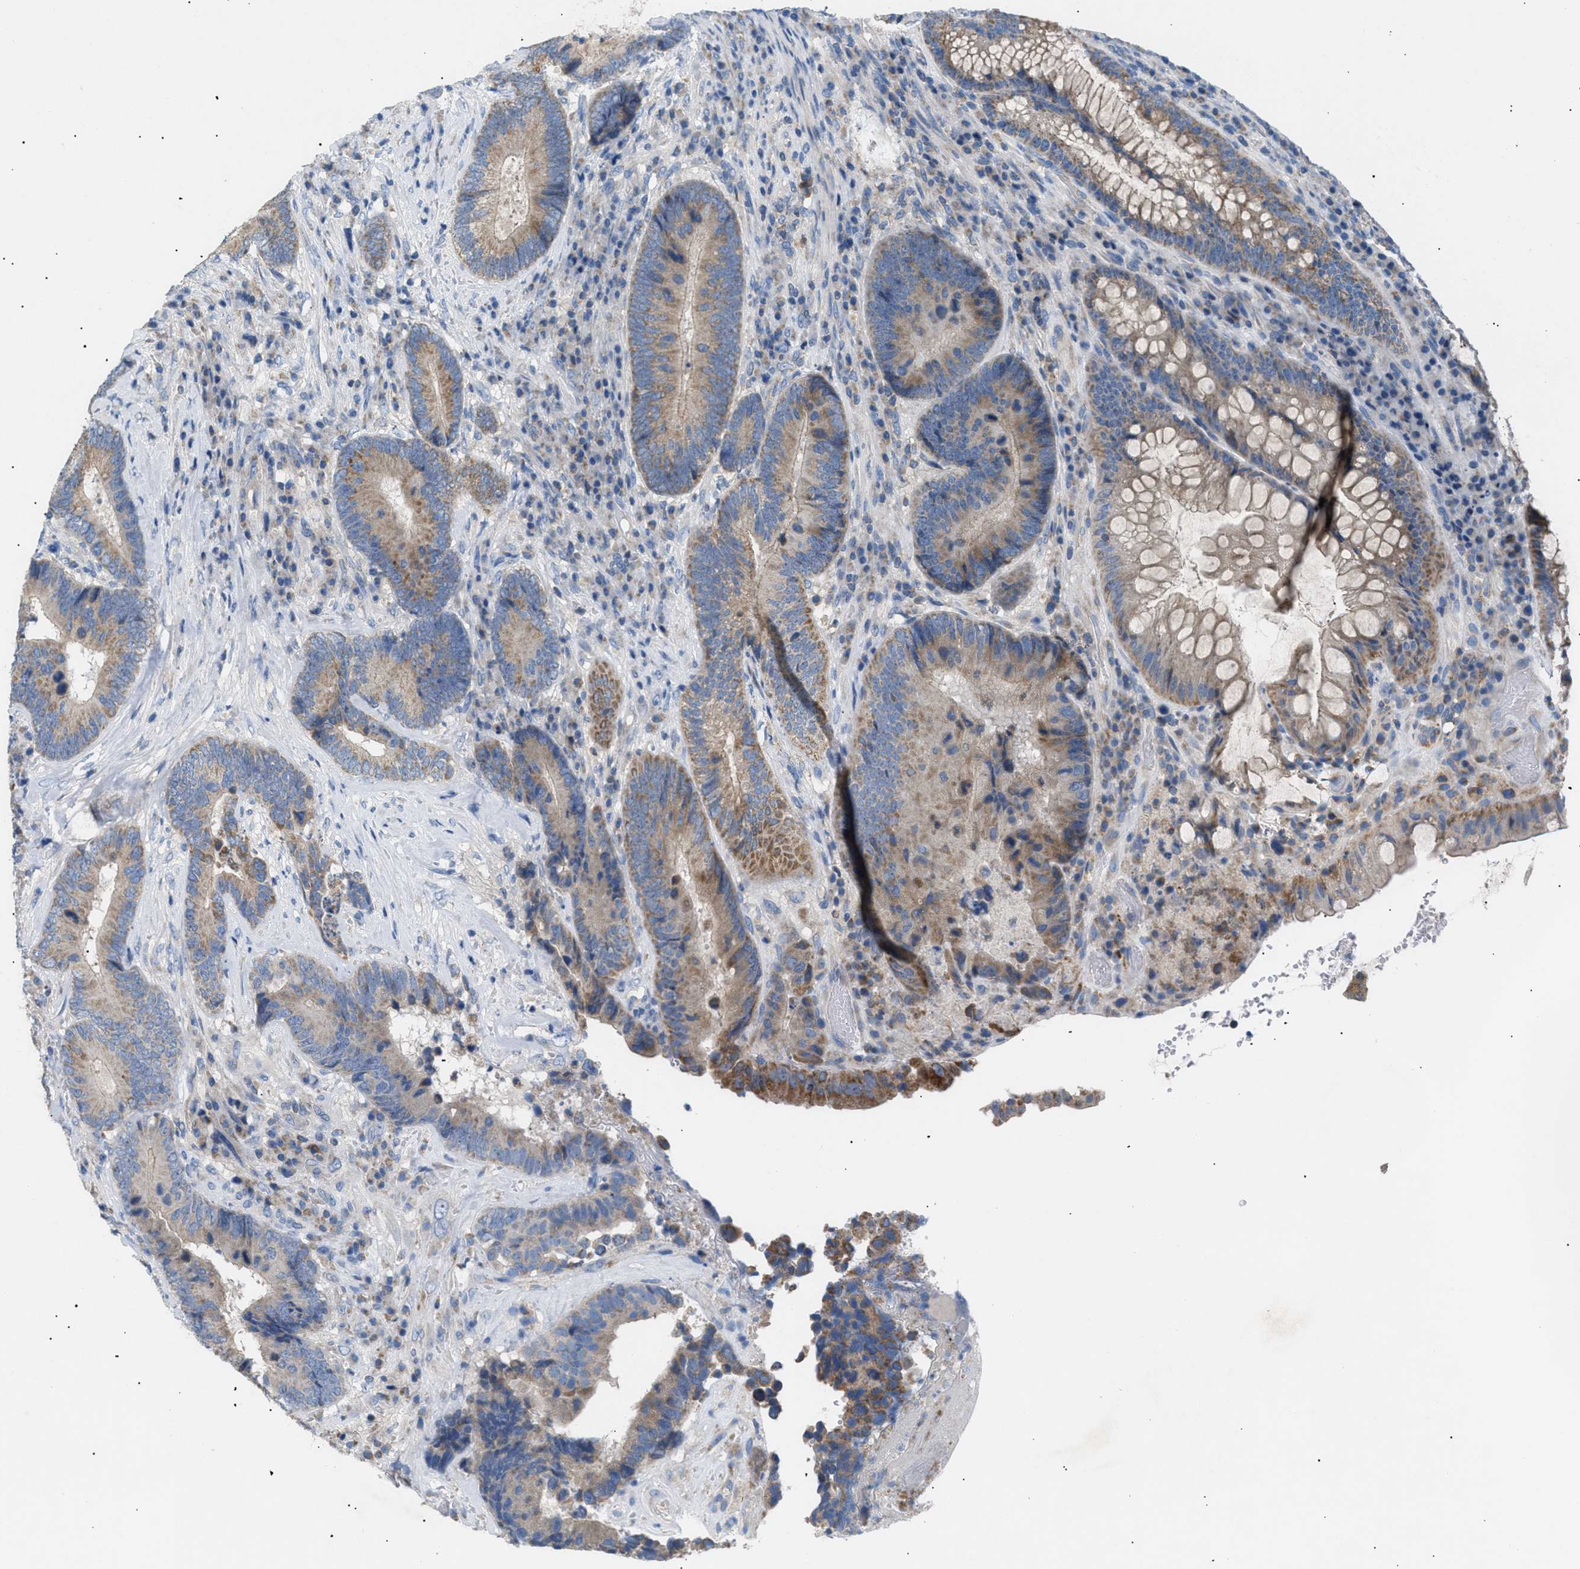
{"staining": {"intensity": "moderate", "quantity": "25%-75%", "location": "cytoplasmic/membranous"}, "tissue": "colorectal cancer", "cell_type": "Tumor cells", "image_type": "cancer", "snomed": [{"axis": "morphology", "description": "Adenocarcinoma, NOS"}, {"axis": "topography", "description": "Rectum"}], "caption": "Moderate cytoplasmic/membranous protein staining is present in approximately 25%-75% of tumor cells in adenocarcinoma (colorectal).", "gene": "ILDR1", "patient": {"sex": "female", "age": 89}}